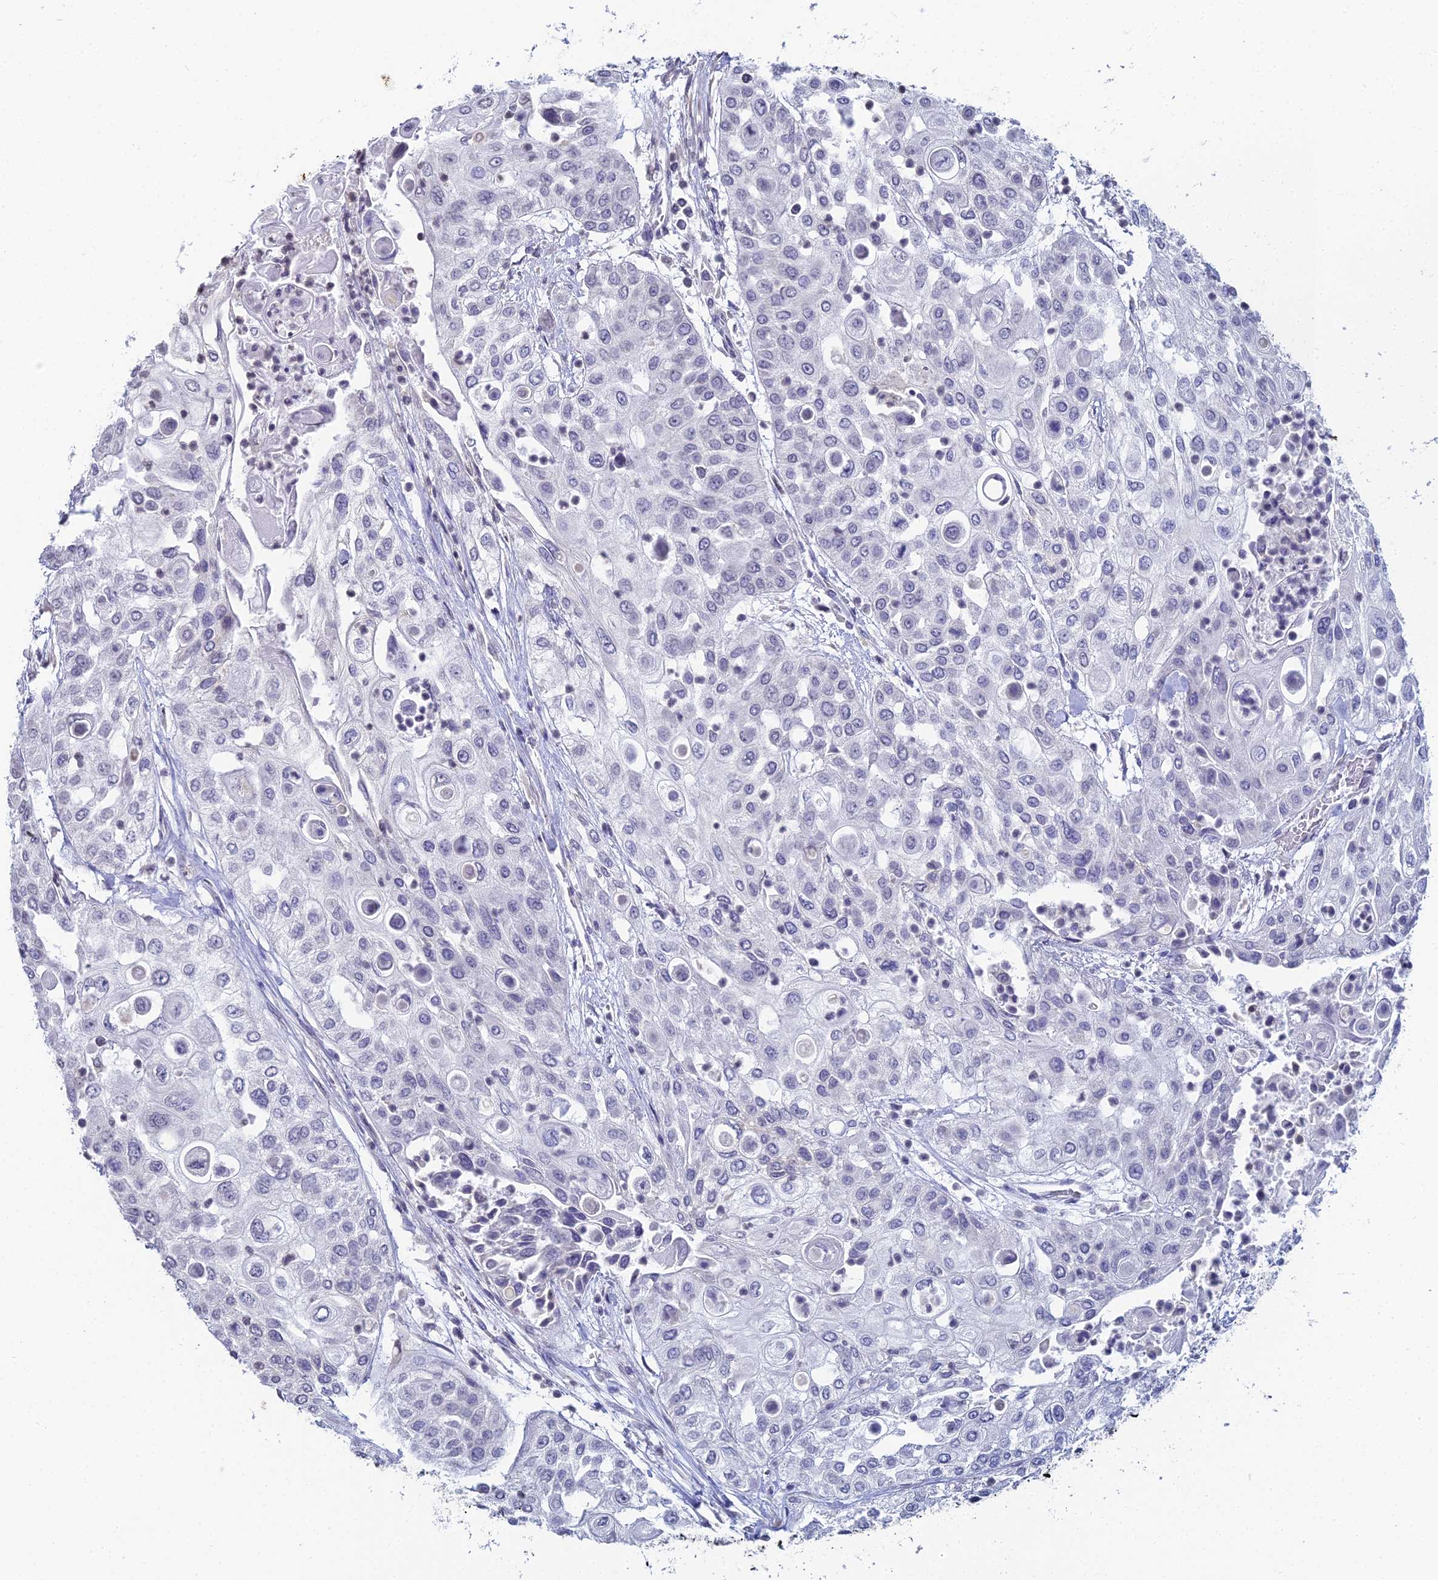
{"staining": {"intensity": "negative", "quantity": "none", "location": "none"}, "tissue": "urothelial cancer", "cell_type": "Tumor cells", "image_type": "cancer", "snomed": [{"axis": "morphology", "description": "Urothelial carcinoma, High grade"}, {"axis": "topography", "description": "Urinary bladder"}], "caption": "This is a histopathology image of immunohistochemistry staining of urothelial carcinoma (high-grade), which shows no expression in tumor cells.", "gene": "PRR22", "patient": {"sex": "female", "age": 79}}